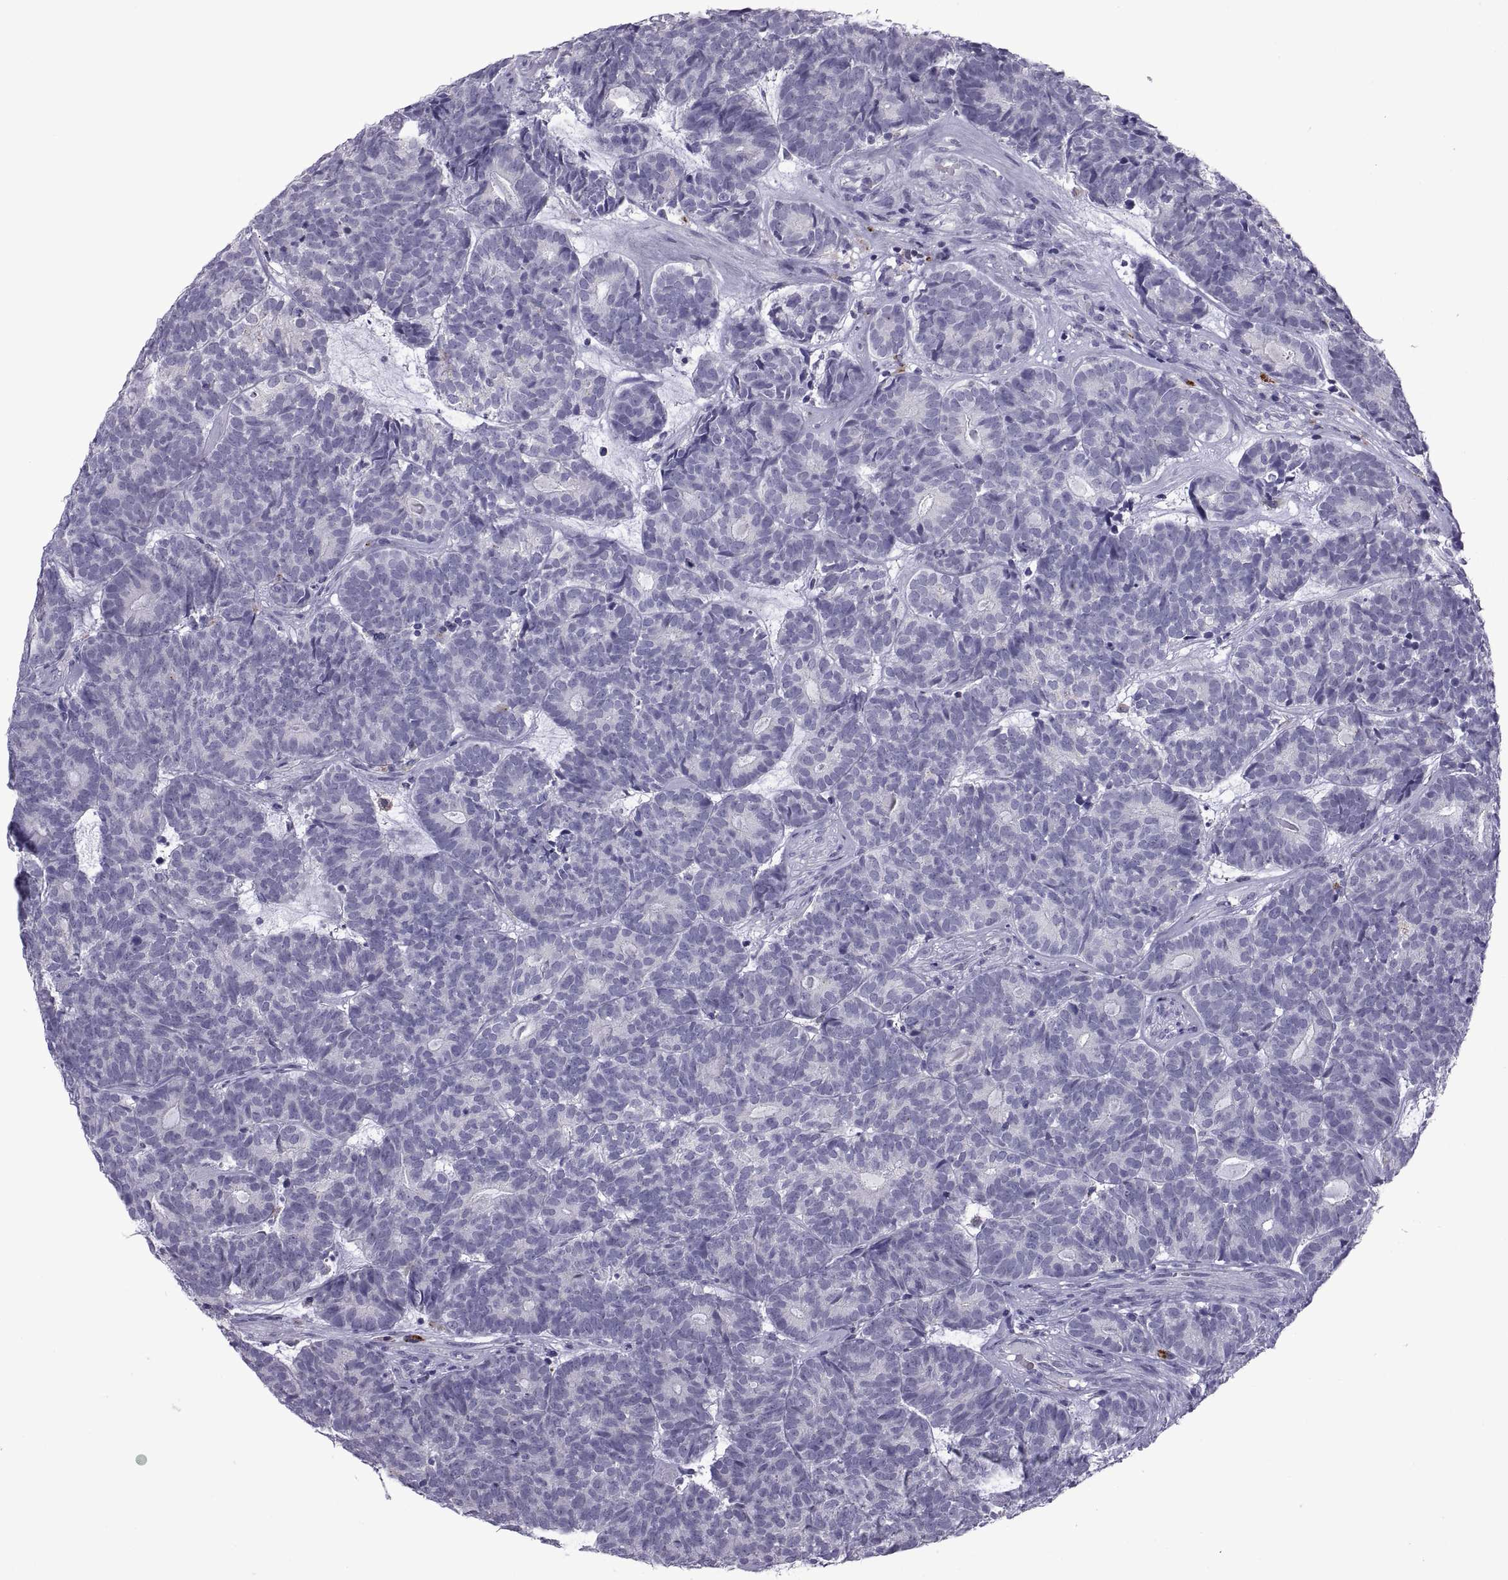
{"staining": {"intensity": "negative", "quantity": "none", "location": "none"}, "tissue": "head and neck cancer", "cell_type": "Tumor cells", "image_type": "cancer", "snomed": [{"axis": "morphology", "description": "Adenocarcinoma, NOS"}, {"axis": "topography", "description": "Head-Neck"}], "caption": "Tumor cells show no significant positivity in head and neck cancer (adenocarcinoma).", "gene": "RGS19", "patient": {"sex": "female", "age": 81}}